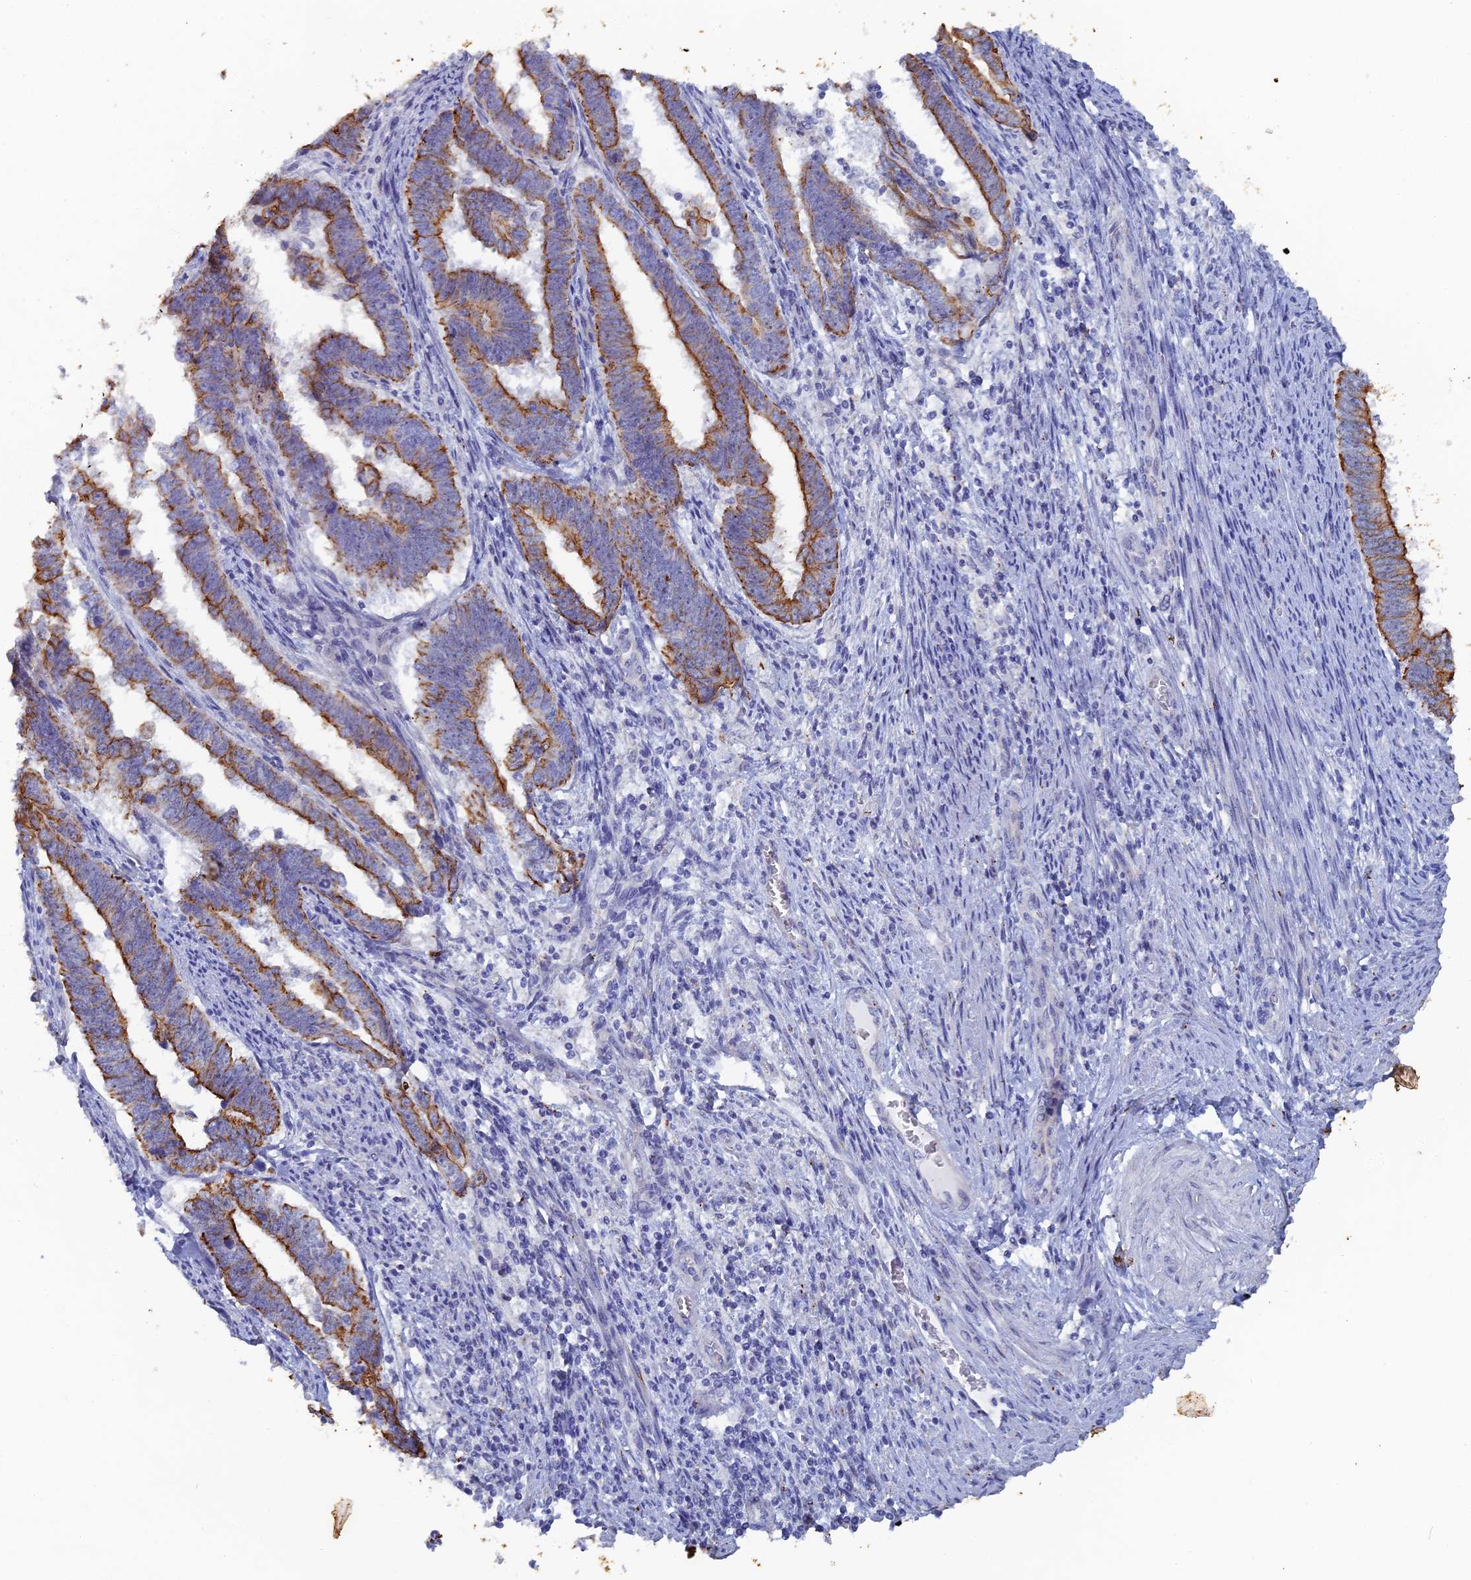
{"staining": {"intensity": "moderate", "quantity": ">75%", "location": "cytoplasmic/membranous"}, "tissue": "endometrial cancer", "cell_type": "Tumor cells", "image_type": "cancer", "snomed": [{"axis": "morphology", "description": "Adenocarcinoma, NOS"}, {"axis": "topography", "description": "Endometrium"}], "caption": "Endometrial cancer (adenocarcinoma) tissue displays moderate cytoplasmic/membranous staining in approximately >75% of tumor cells, visualized by immunohistochemistry. (IHC, brightfield microscopy, high magnification).", "gene": "SRFBP1", "patient": {"sex": "female", "age": 75}}